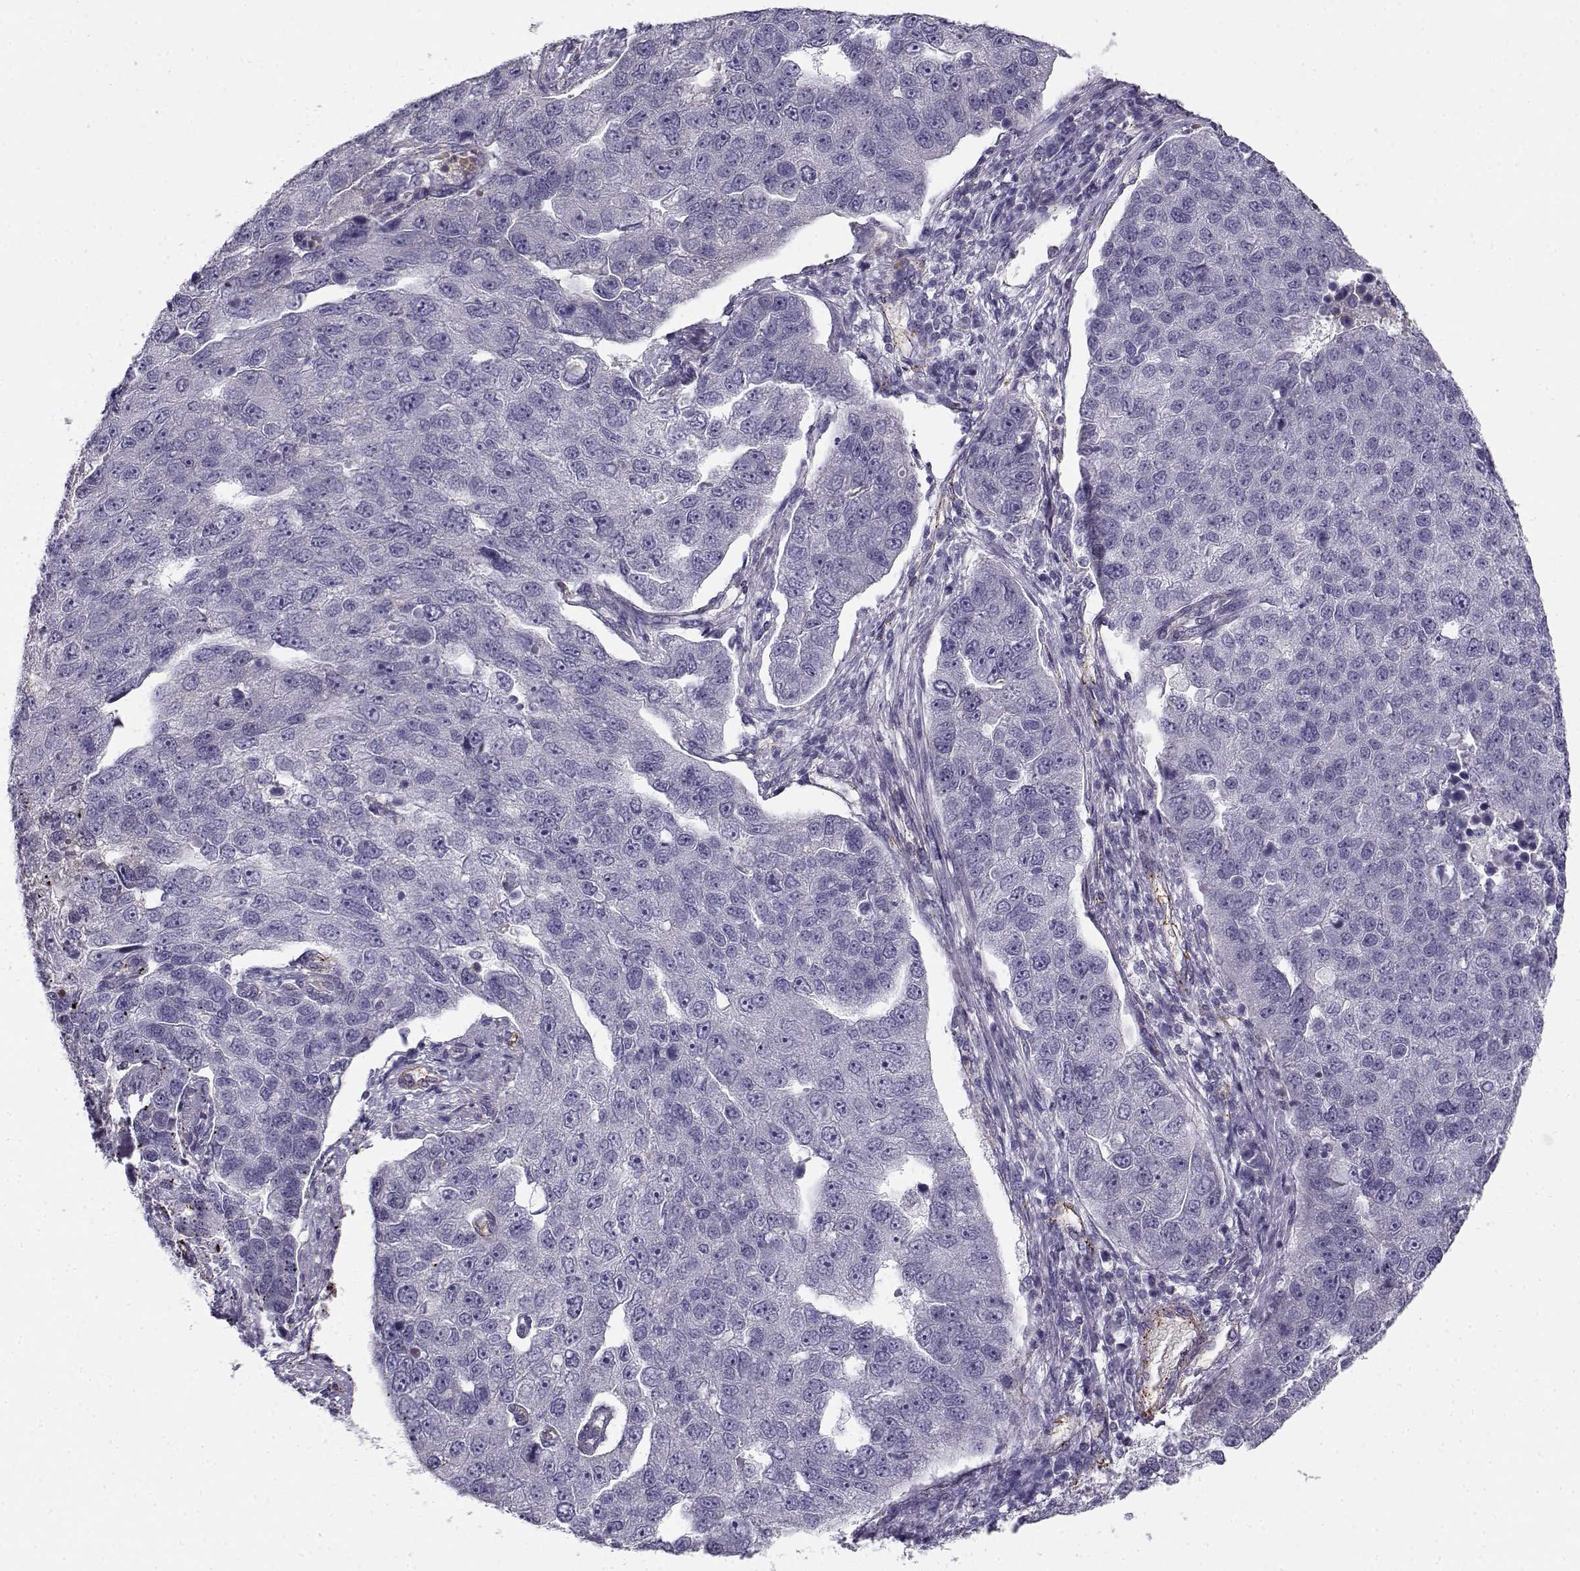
{"staining": {"intensity": "negative", "quantity": "none", "location": "none"}, "tissue": "pancreatic cancer", "cell_type": "Tumor cells", "image_type": "cancer", "snomed": [{"axis": "morphology", "description": "Adenocarcinoma, NOS"}, {"axis": "topography", "description": "Pancreas"}], "caption": "The photomicrograph shows no staining of tumor cells in pancreatic adenocarcinoma.", "gene": "MYO1A", "patient": {"sex": "female", "age": 61}}